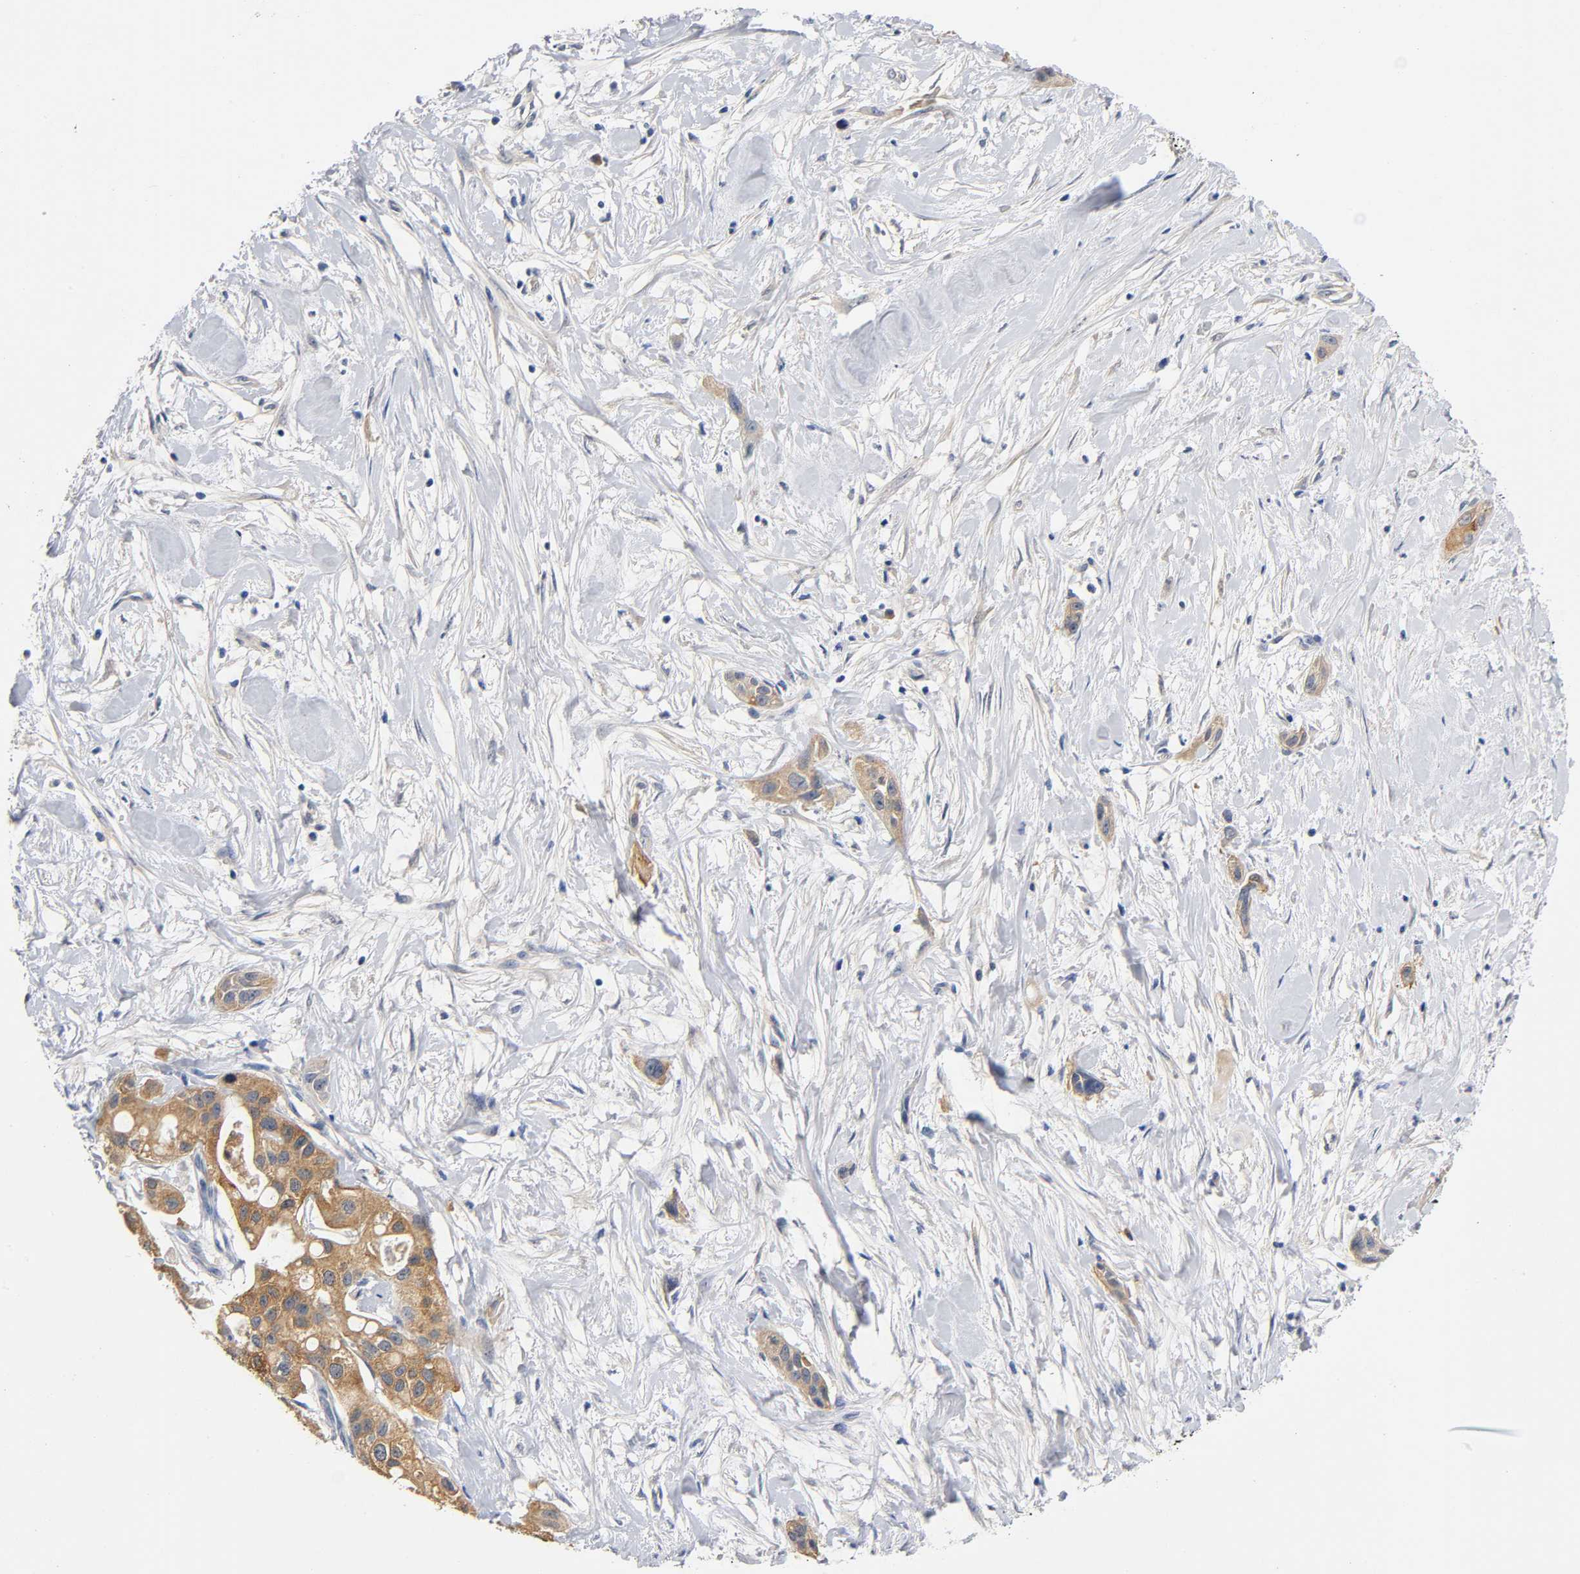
{"staining": {"intensity": "moderate", "quantity": ">75%", "location": "cytoplasmic/membranous"}, "tissue": "pancreatic cancer", "cell_type": "Tumor cells", "image_type": "cancer", "snomed": [{"axis": "morphology", "description": "Adenocarcinoma, NOS"}, {"axis": "topography", "description": "Pancreas"}], "caption": "Approximately >75% of tumor cells in pancreatic cancer reveal moderate cytoplasmic/membranous protein staining as visualized by brown immunohistochemical staining.", "gene": "TNC", "patient": {"sex": "female", "age": 60}}